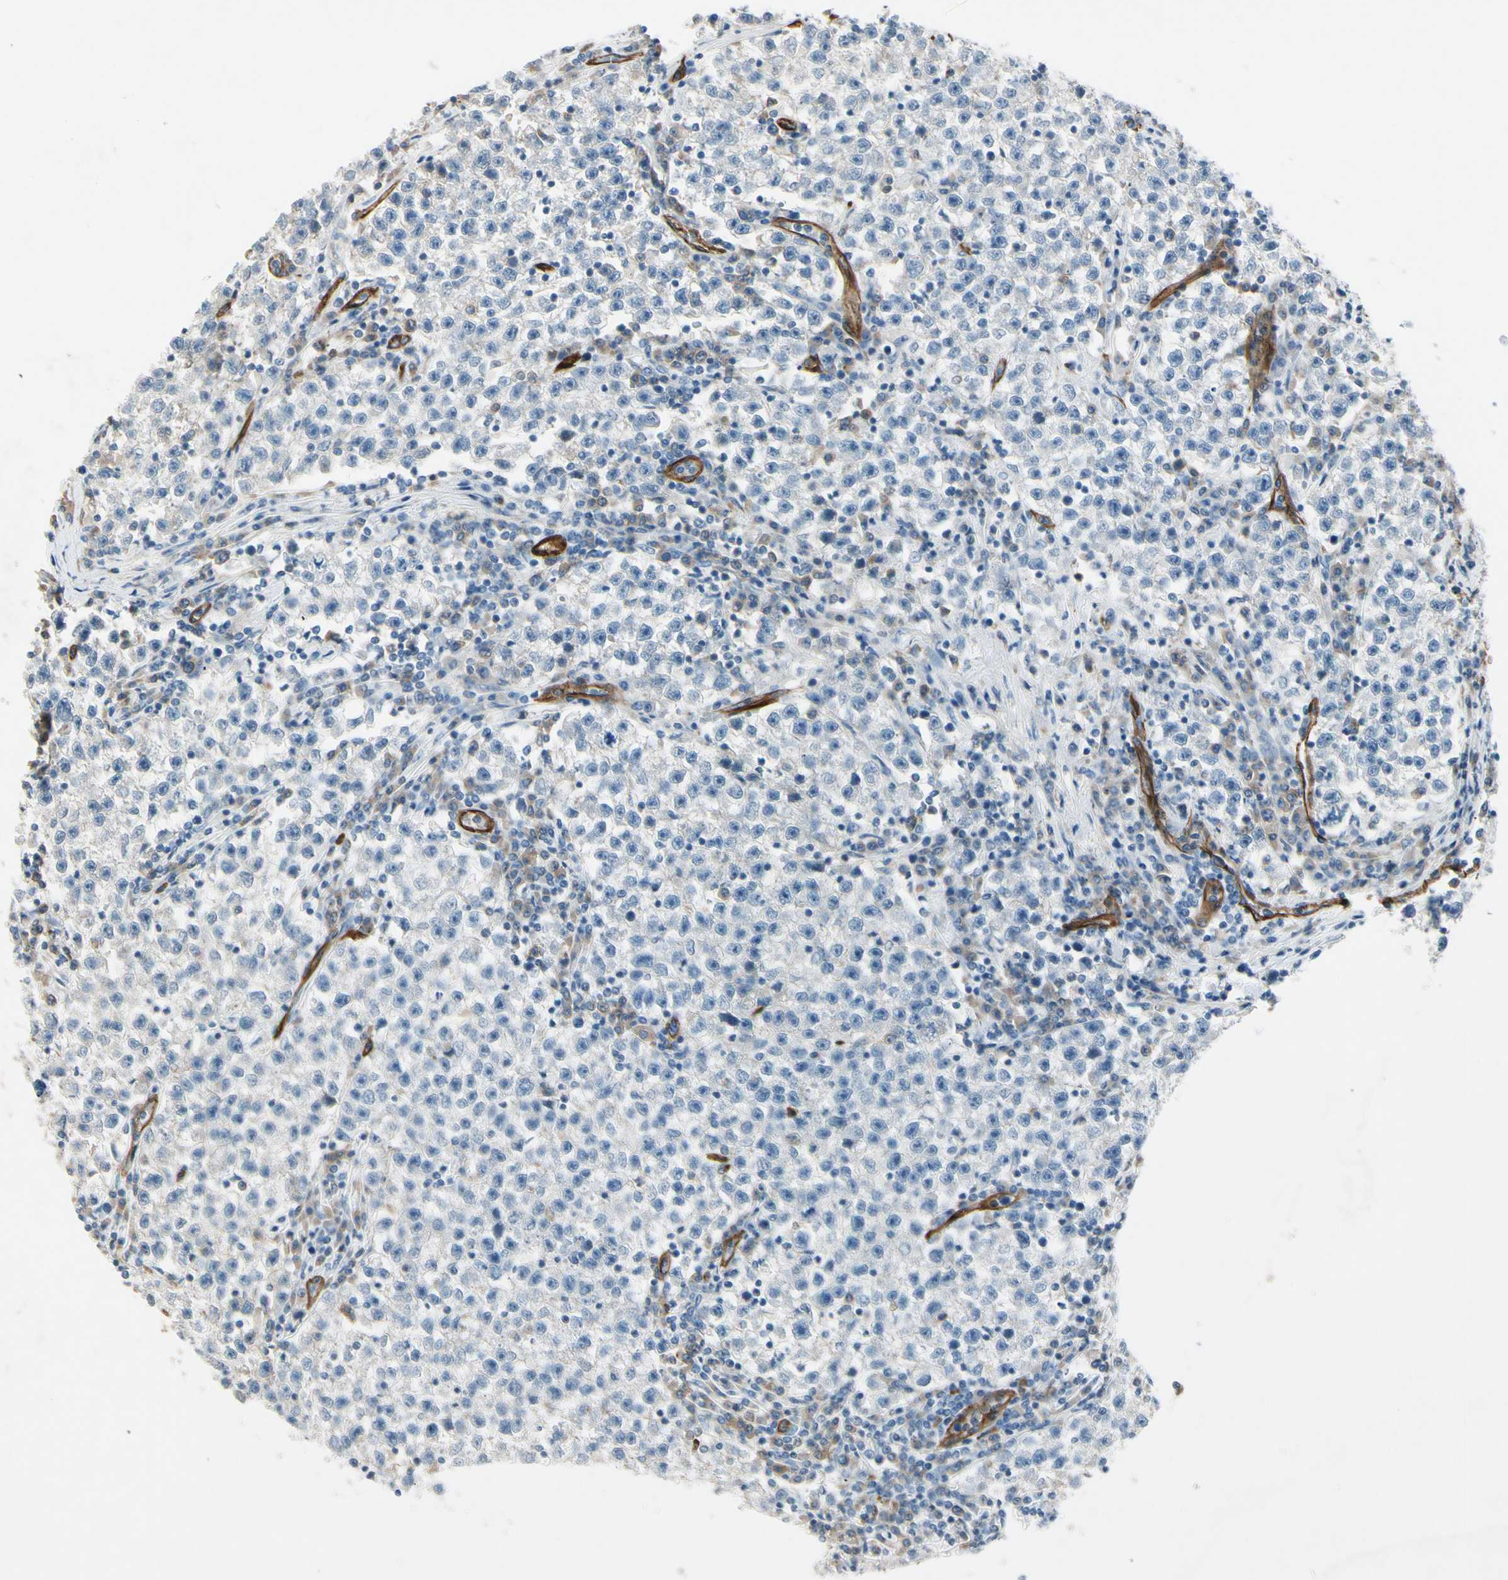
{"staining": {"intensity": "negative", "quantity": "none", "location": "none"}, "tissue": "testis cancer", "cell_type": "Tumor cells", "image_type": "cancer", "snomed": [{"axis": "morphology", "description": "Seminoma, NOS"}, {"axis": "topography", "description": "Testis"}], "caption": "Immunohistochemistry of human testis cancer exhibits no positivity in tumor cells.", "gene": "CD93", "patient": {"sex": "male", "age": 22}}